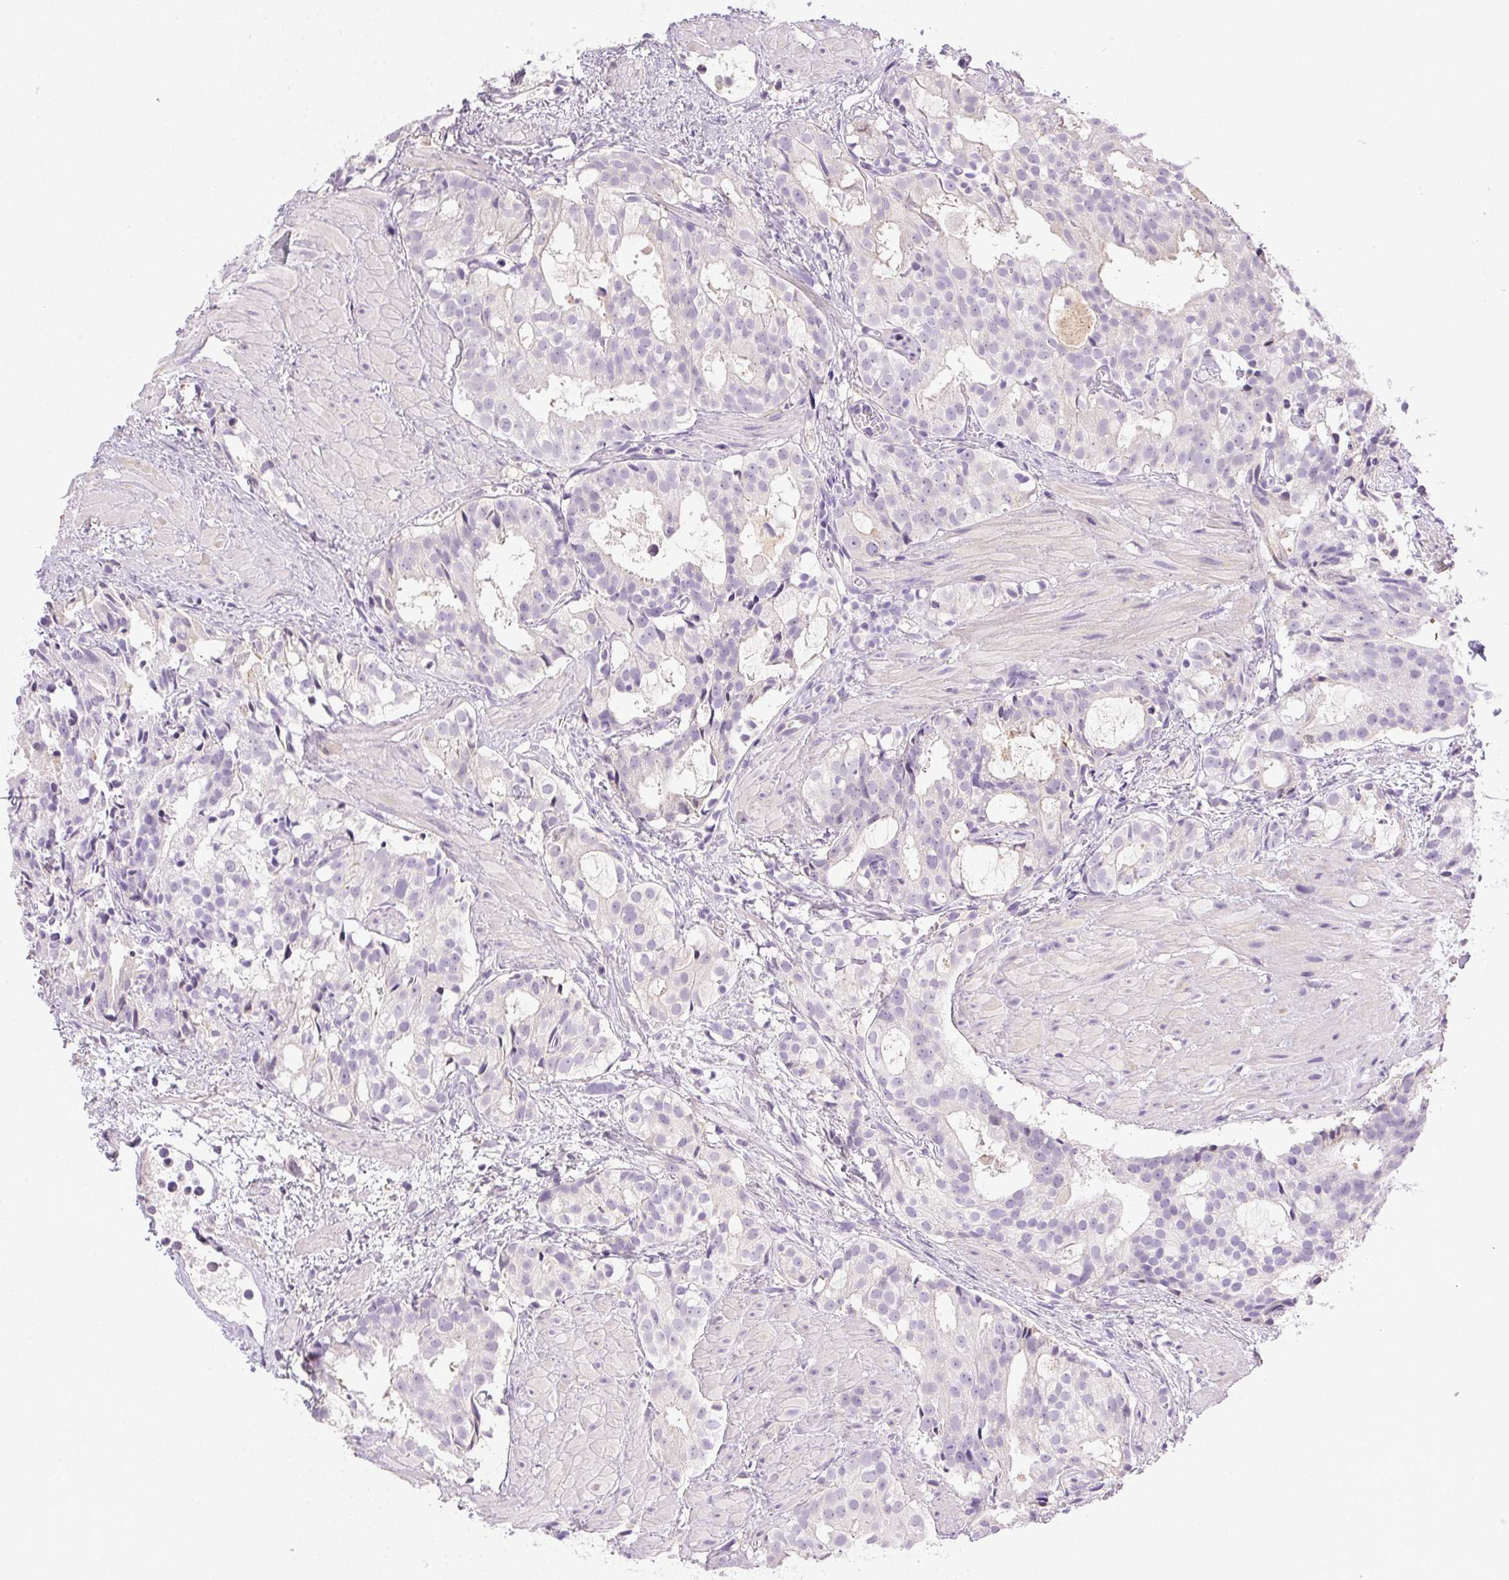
{"staining": {"intensity": "negative", "quantity": "none", "location": "none"}, "tissue": "prostate cancer", "cell_type": "Tumor cells", "image_type": "cancer", "snomed": [{"axis": "morphology", "description": "Adenocarcinoma, High grade"}, {"axis": "topography", "description": "Prostate"}], "caption": "IHC photomicrograph of high-grade adenocarcinoma (prostate) stained for a protein (brown), which shows no positivity in tumor cells.", "gene": "BPIFB2", "patient": {"sex": "male", "age": 79}}